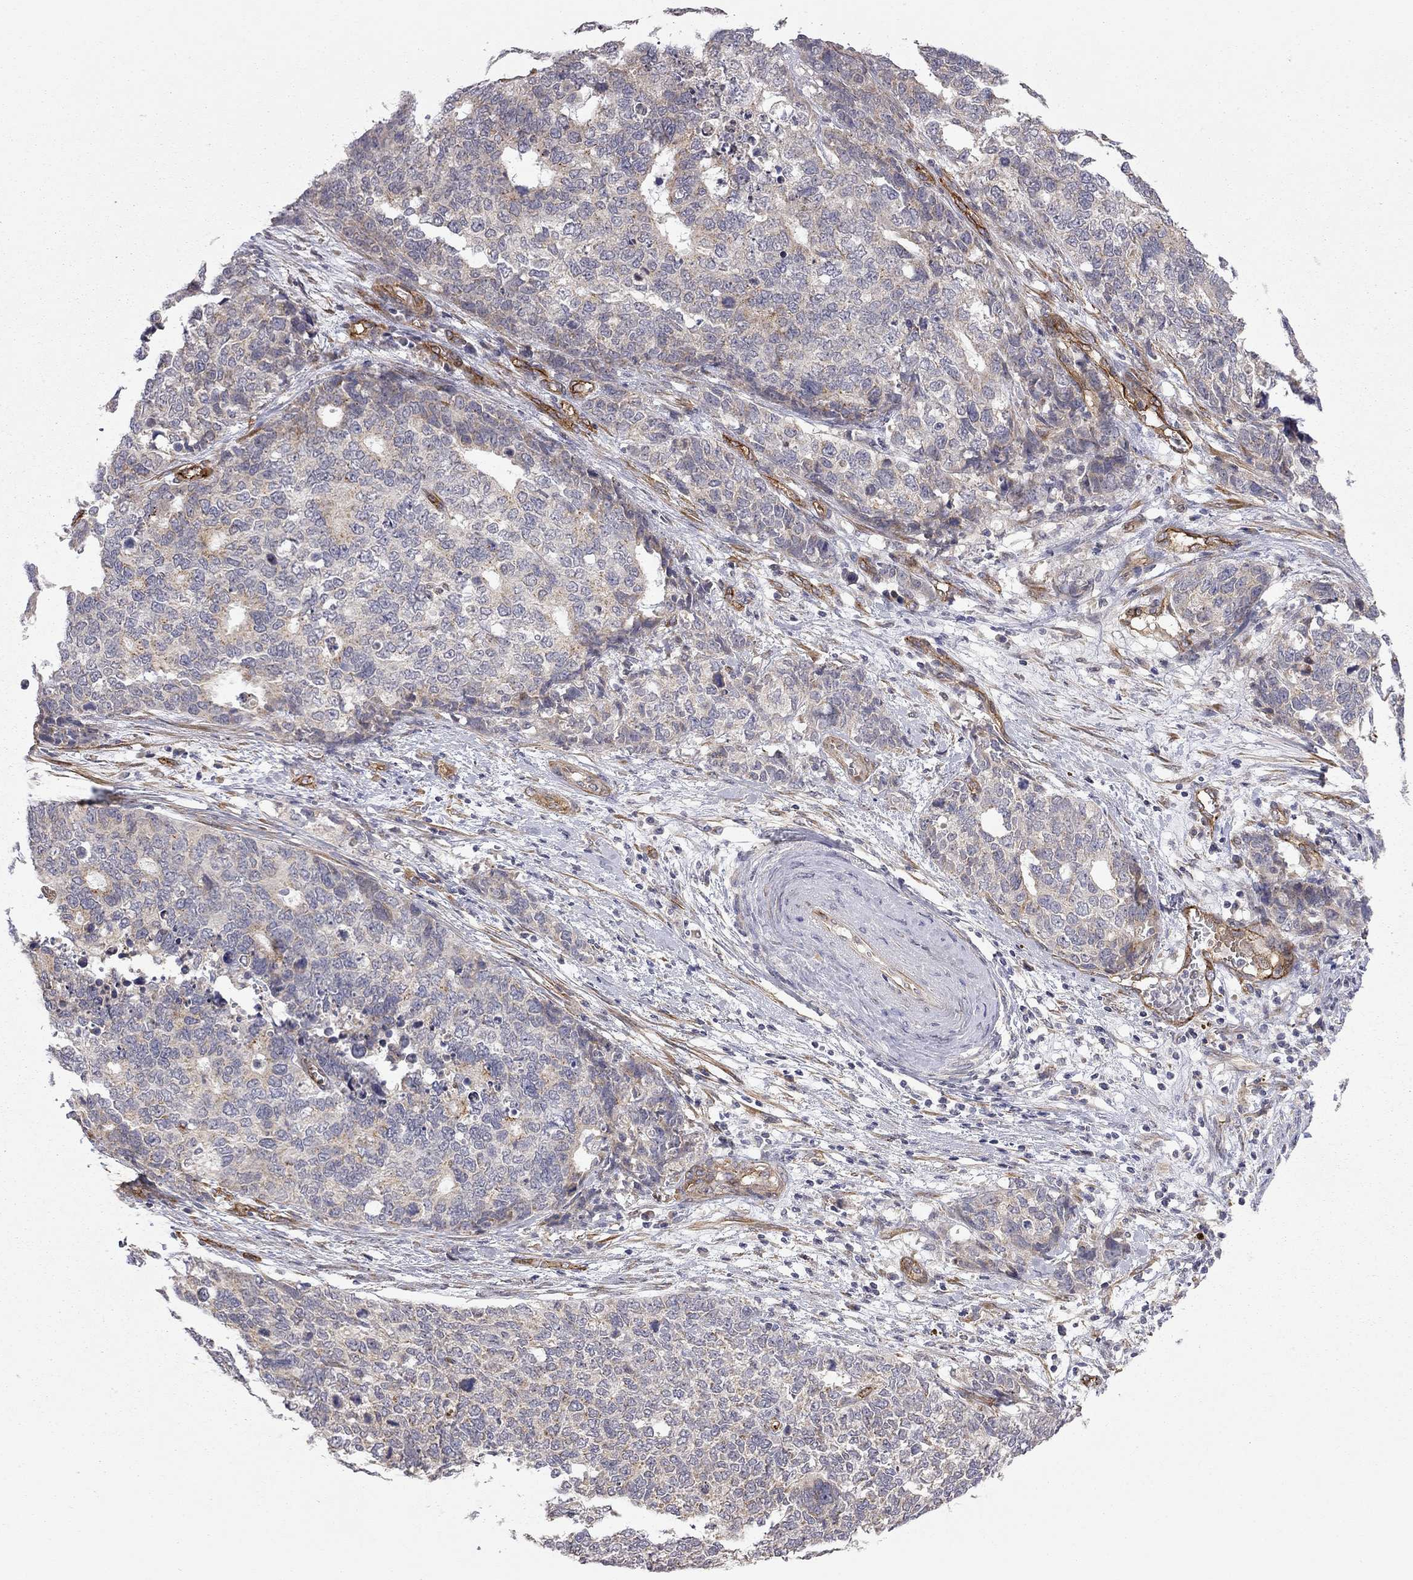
{"staining": {"intensity": "weak", "quantity": "<25%", "location": "cytoplasmic/membranous"}, "tissue": "cervical cancer", "cell_type": "Tumor cells", "image_type": "cancer", "snomed": [{"axis": "morphology", "description": "Squamous cell carcinoma, NOS"}, {"axis": "topography", "description": "Cervix"}], "caption": "Cervical cancer was stained to show a protein in brown. There is no significant staining in tumor cells. (DAB immunohistochemistry, high magnification).", "gene": "EXOC3L2", "patient": {"sex": "female", "age": 63}}